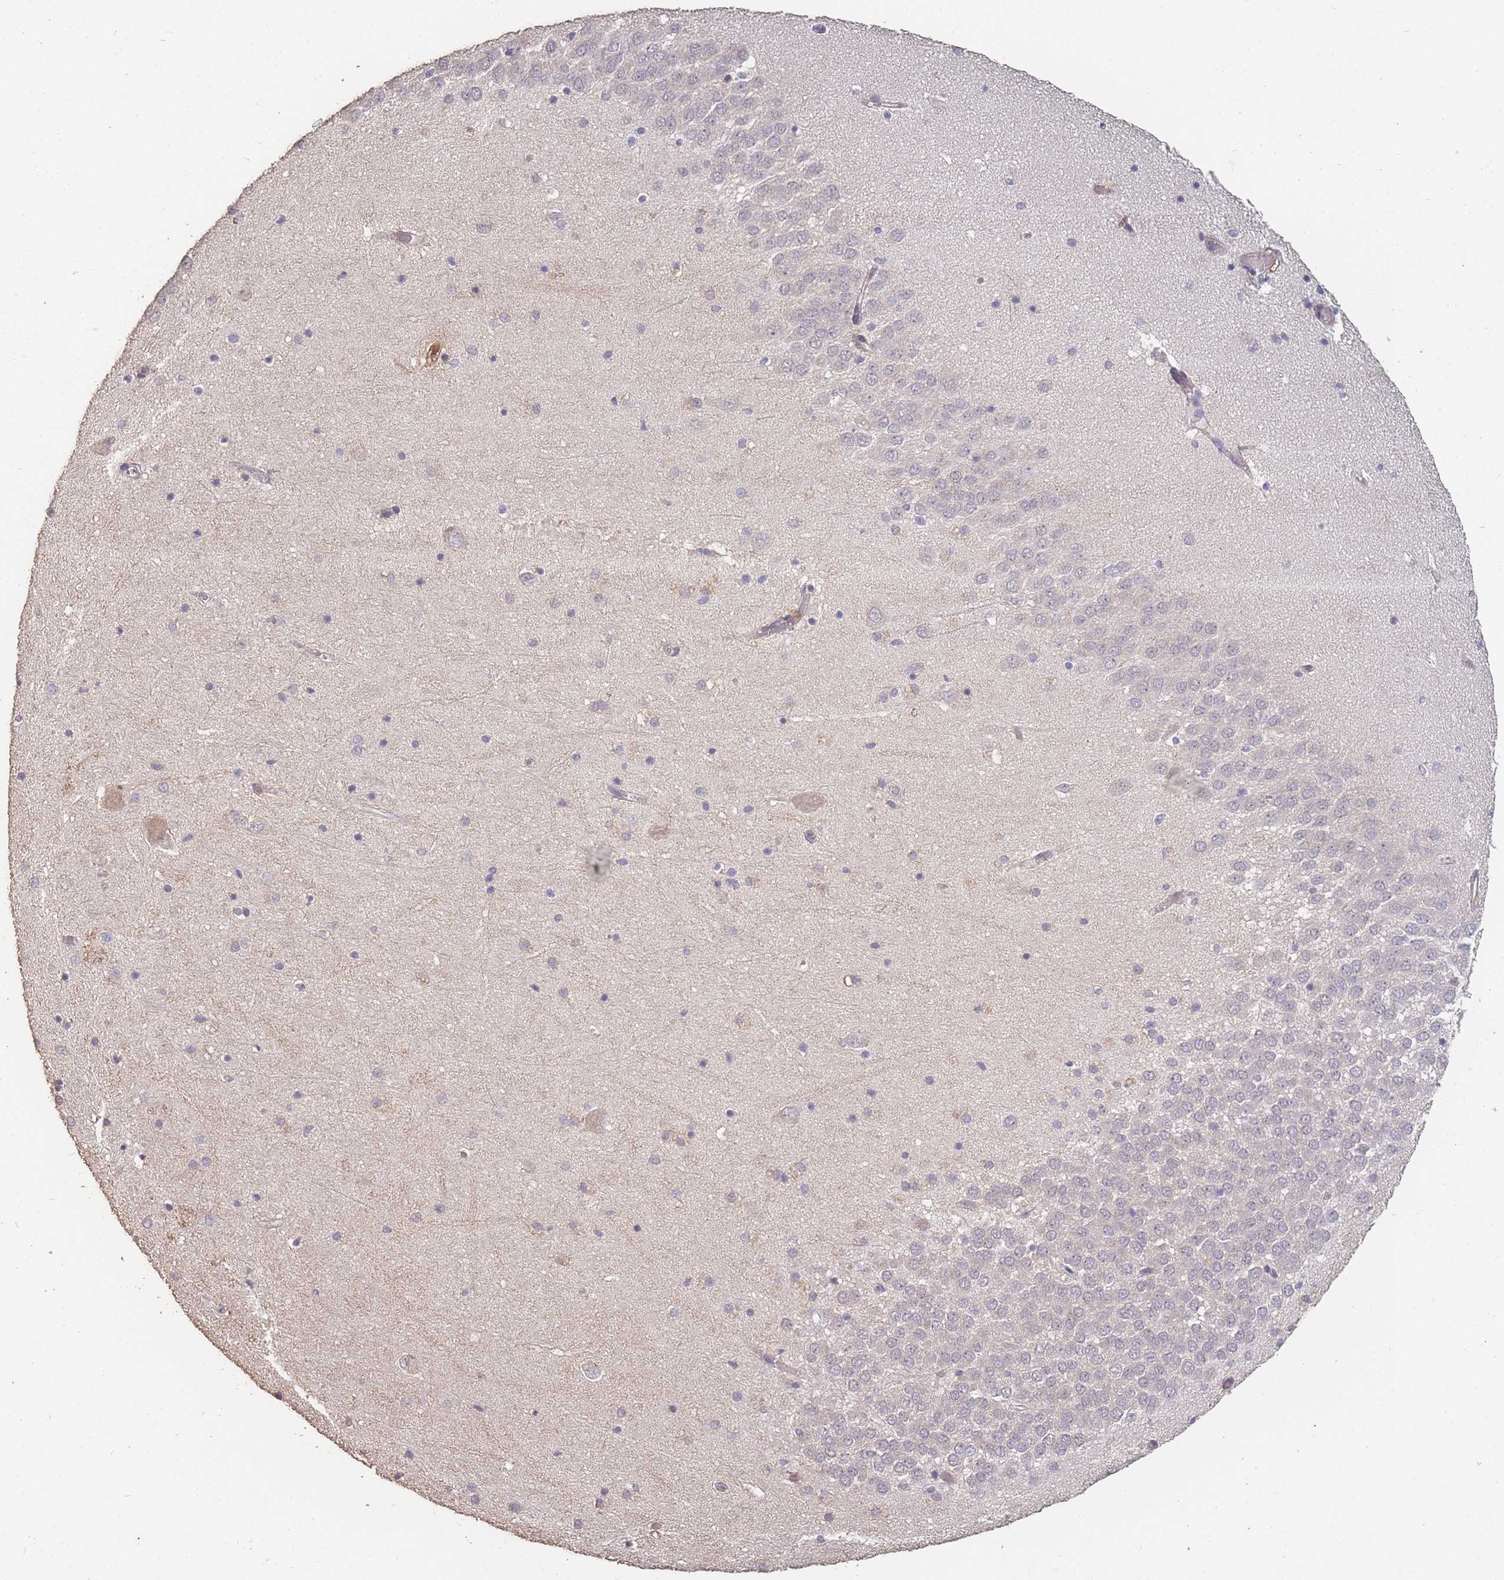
{"staining": {"intensity": "negative", "quantity": "none", "location": "none"}, "tissue": "hippocampus", "cell_type": "Glial cells", "image_type": "normal", "snomed": [{"axis": "morphology", "description": "Normal tissue, NOS"}, {"axis": "topography", "description": "Hippocampus"}], "caption": "Immunohistochemical staining of unremarkable hippocampus displays no significant positivity in glial cells.", "gene": "BST1", "patient": {"sex": "male", "age": 70}}